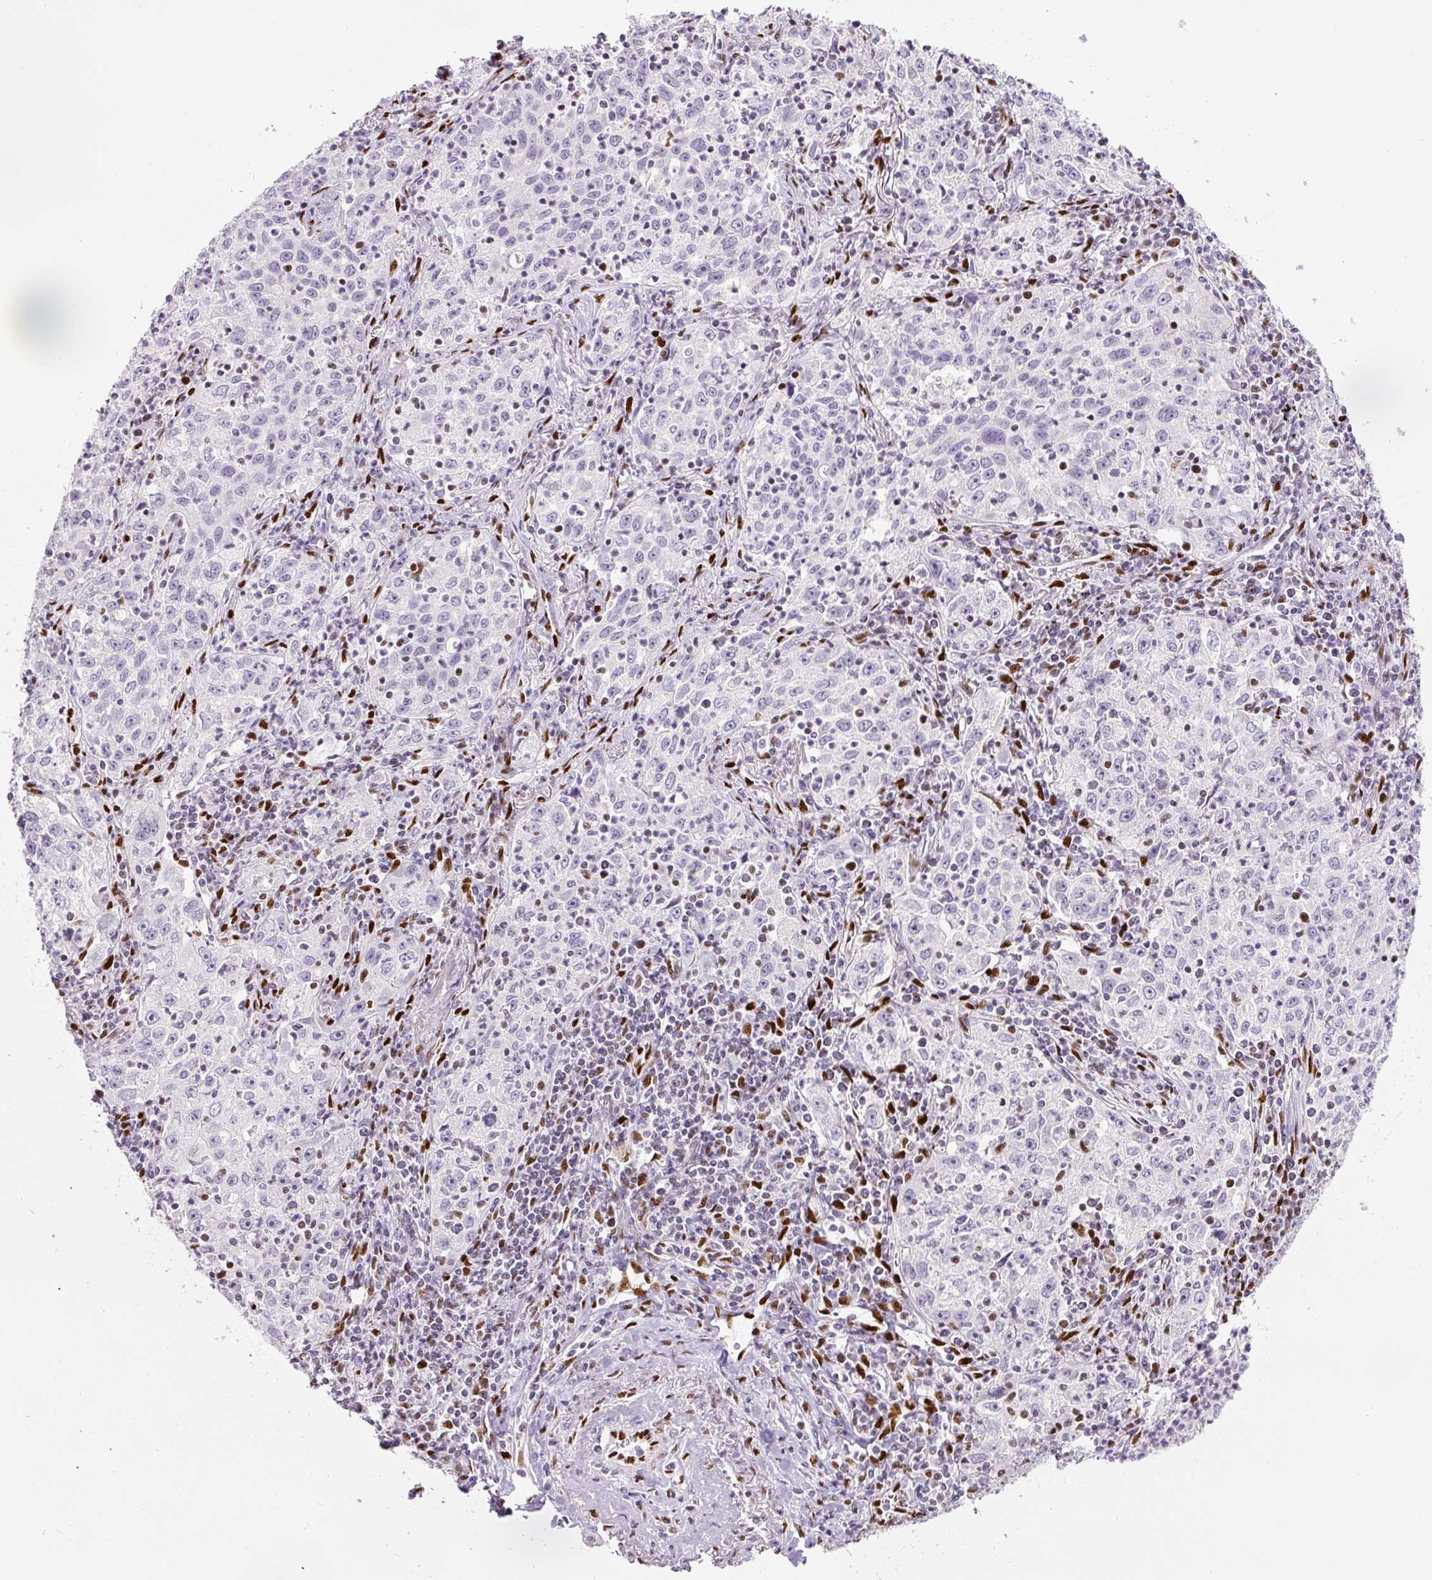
{"staining": {"intensity": "negative", "quantity": "none", "location": "none"}, "tissue": "lung cancer", "cell_type": "Tumor cells", "image_type": "cancer", "snomed": [{"axis": "morphology", "description": "Squamous cell carcinoma, NOS"}, {"axis": "topography", "description": "Lung"}], "caption": "A micrograph of lung cancer stained for a protein exhibits no brown staining in tumor cells.", "gene": "ZEB1", "patient": {"sex": "male", "age": 71}}